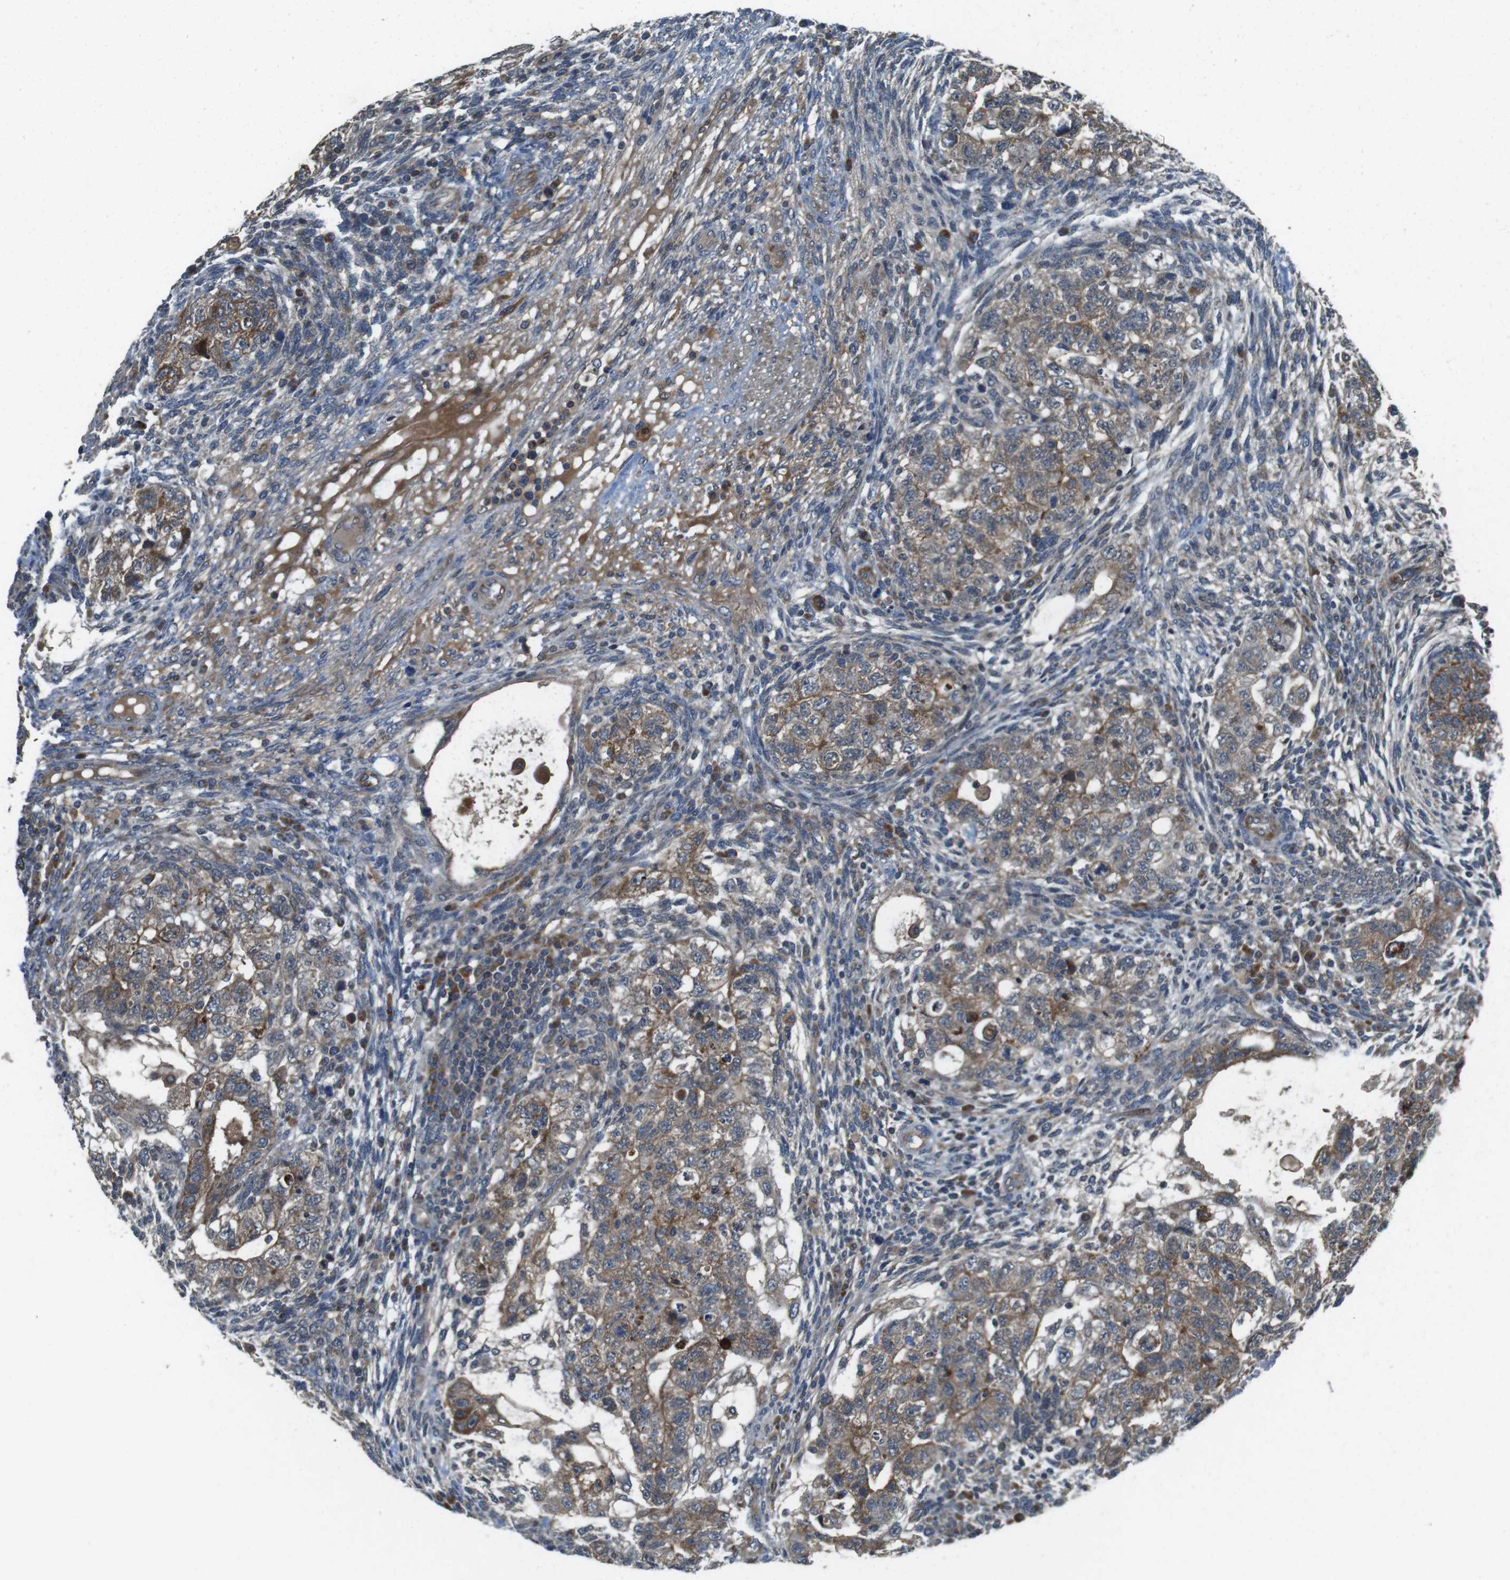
{"staining": {"intensity": "moderate", "quantity": ">75%", "location": "cytoplasmic/membranous"}, "tissue": "testis cancer", "cell_type": "Tumor cells", "image_type": "cancer", "snomed": [{"axis": "morphology", "description": "Normal tissue, NOS"}, {"axis": "morphology", "description": "Carcinoma, Embryonal, NOS"}, {"axis": "topography", "description": "Testis"}], "caption": "Moderate cytoplasmic/membranous positivity is identified in approximately >75% of tumor cells in testis cancer. The staining was performed using DAB (3,3'-diaminobenzidine) to visualize the protein expression in brown, while the nuclei were stained in blue with hematoxylin (Magnification: 20x).", "gene": "IFFO2", "patient": {"sex": "male", "age": 36}}